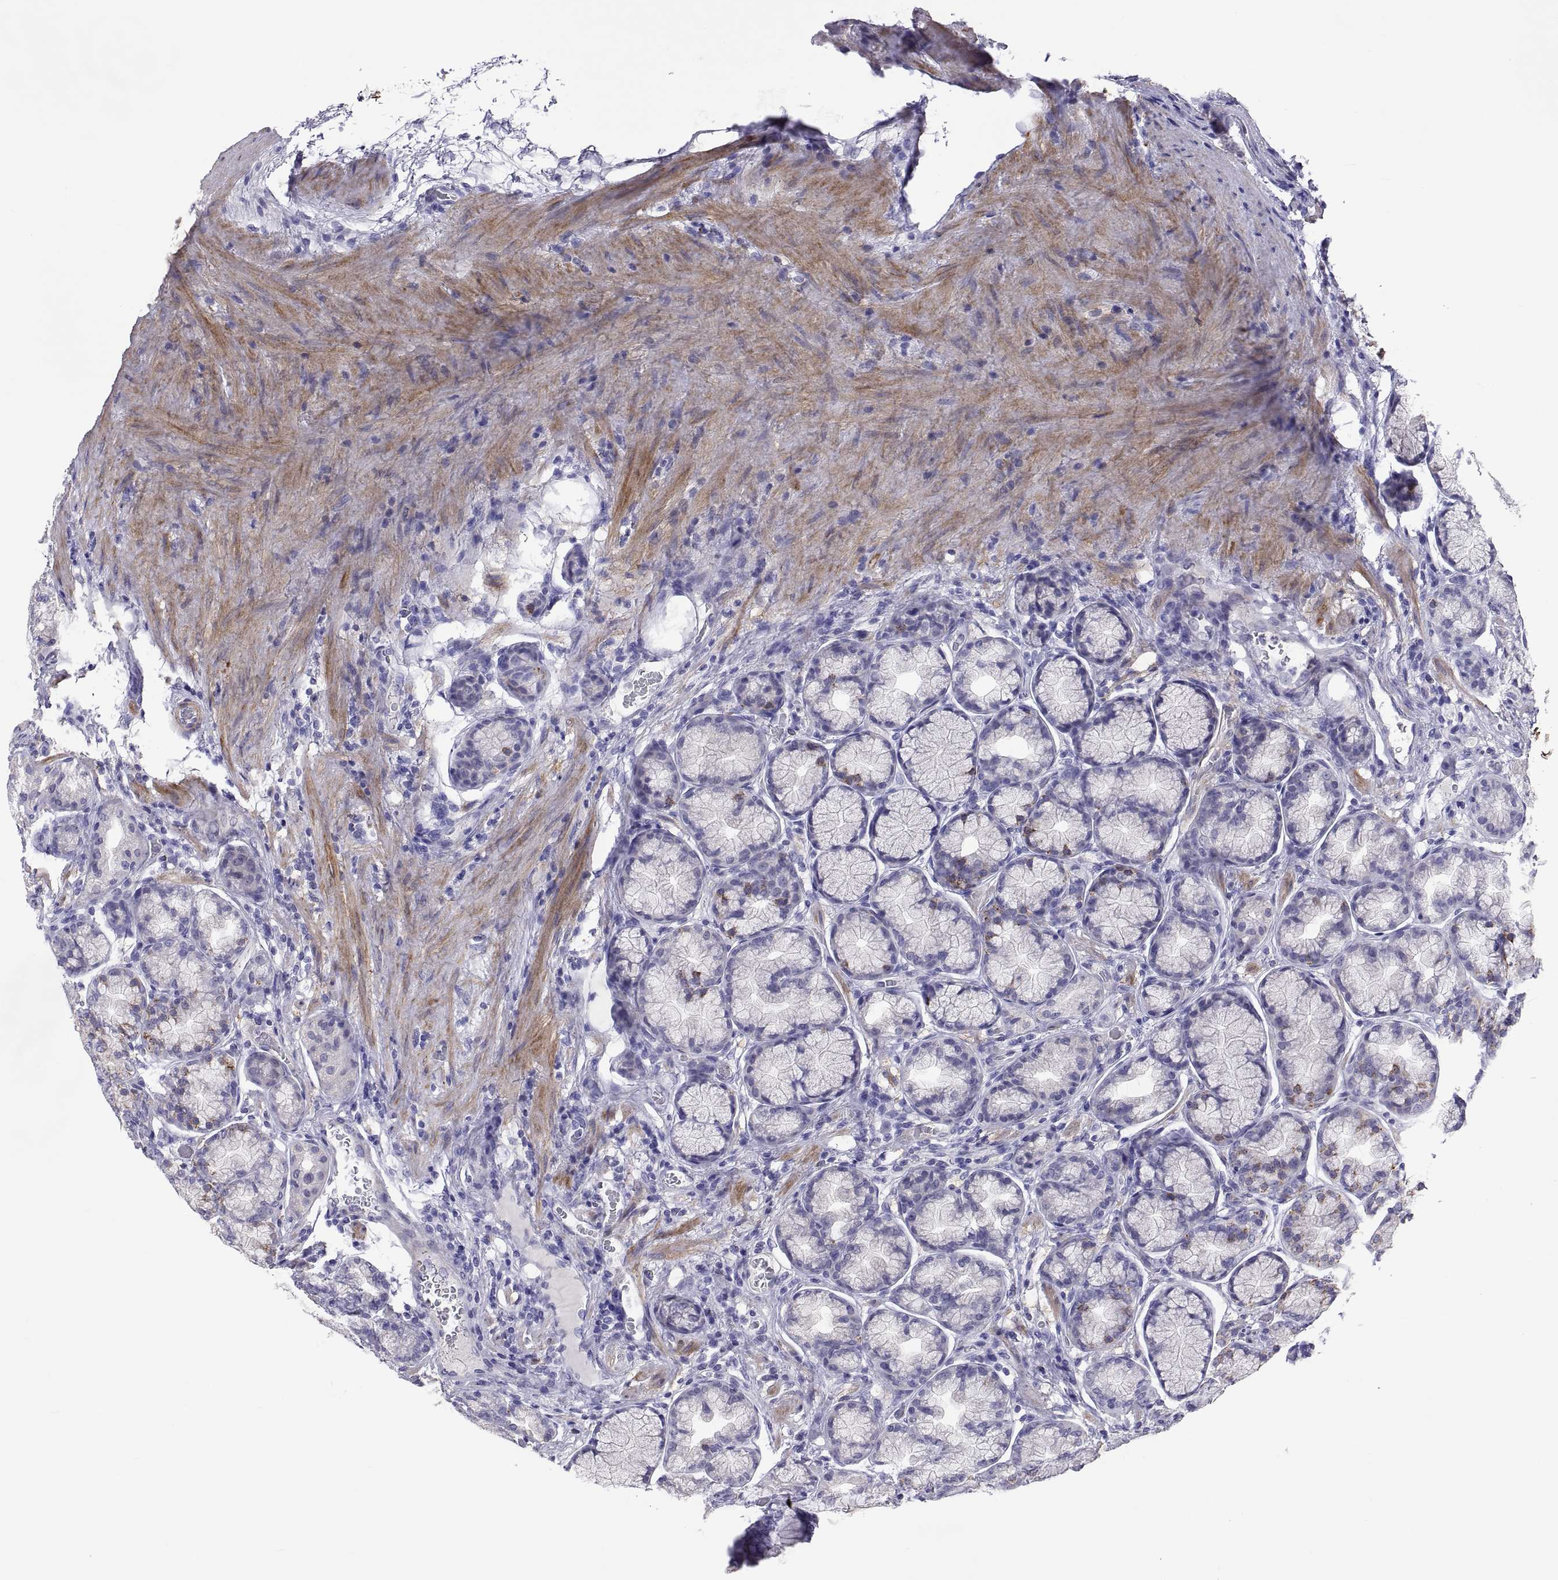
{"staining": {"intensity": "weak", "quantity": "<25%", "location": "cytoplasmic/membranous"}, "tissue": "stomach", "cell_type": "Glandular cells", "image_type": "normal", "snomed": [{"axis": "morphology", "description": "Normal tissue, NOS"}, {"axis": "morphology", "description": "Adenocarcinoma, NOS"}, {"axis": "morphology", "description": "Adenocarcinoma, High grade"}, {"axis": "topography", "description": "Stomach, upper"}, {"axis": "topography", "description": "Stomach"}], "caption": "Image shows no protein positivity in glandular cells of unremarkable stomach.", "gene": "BSPH1", "patient": {"sex": "female", "age": 65}}